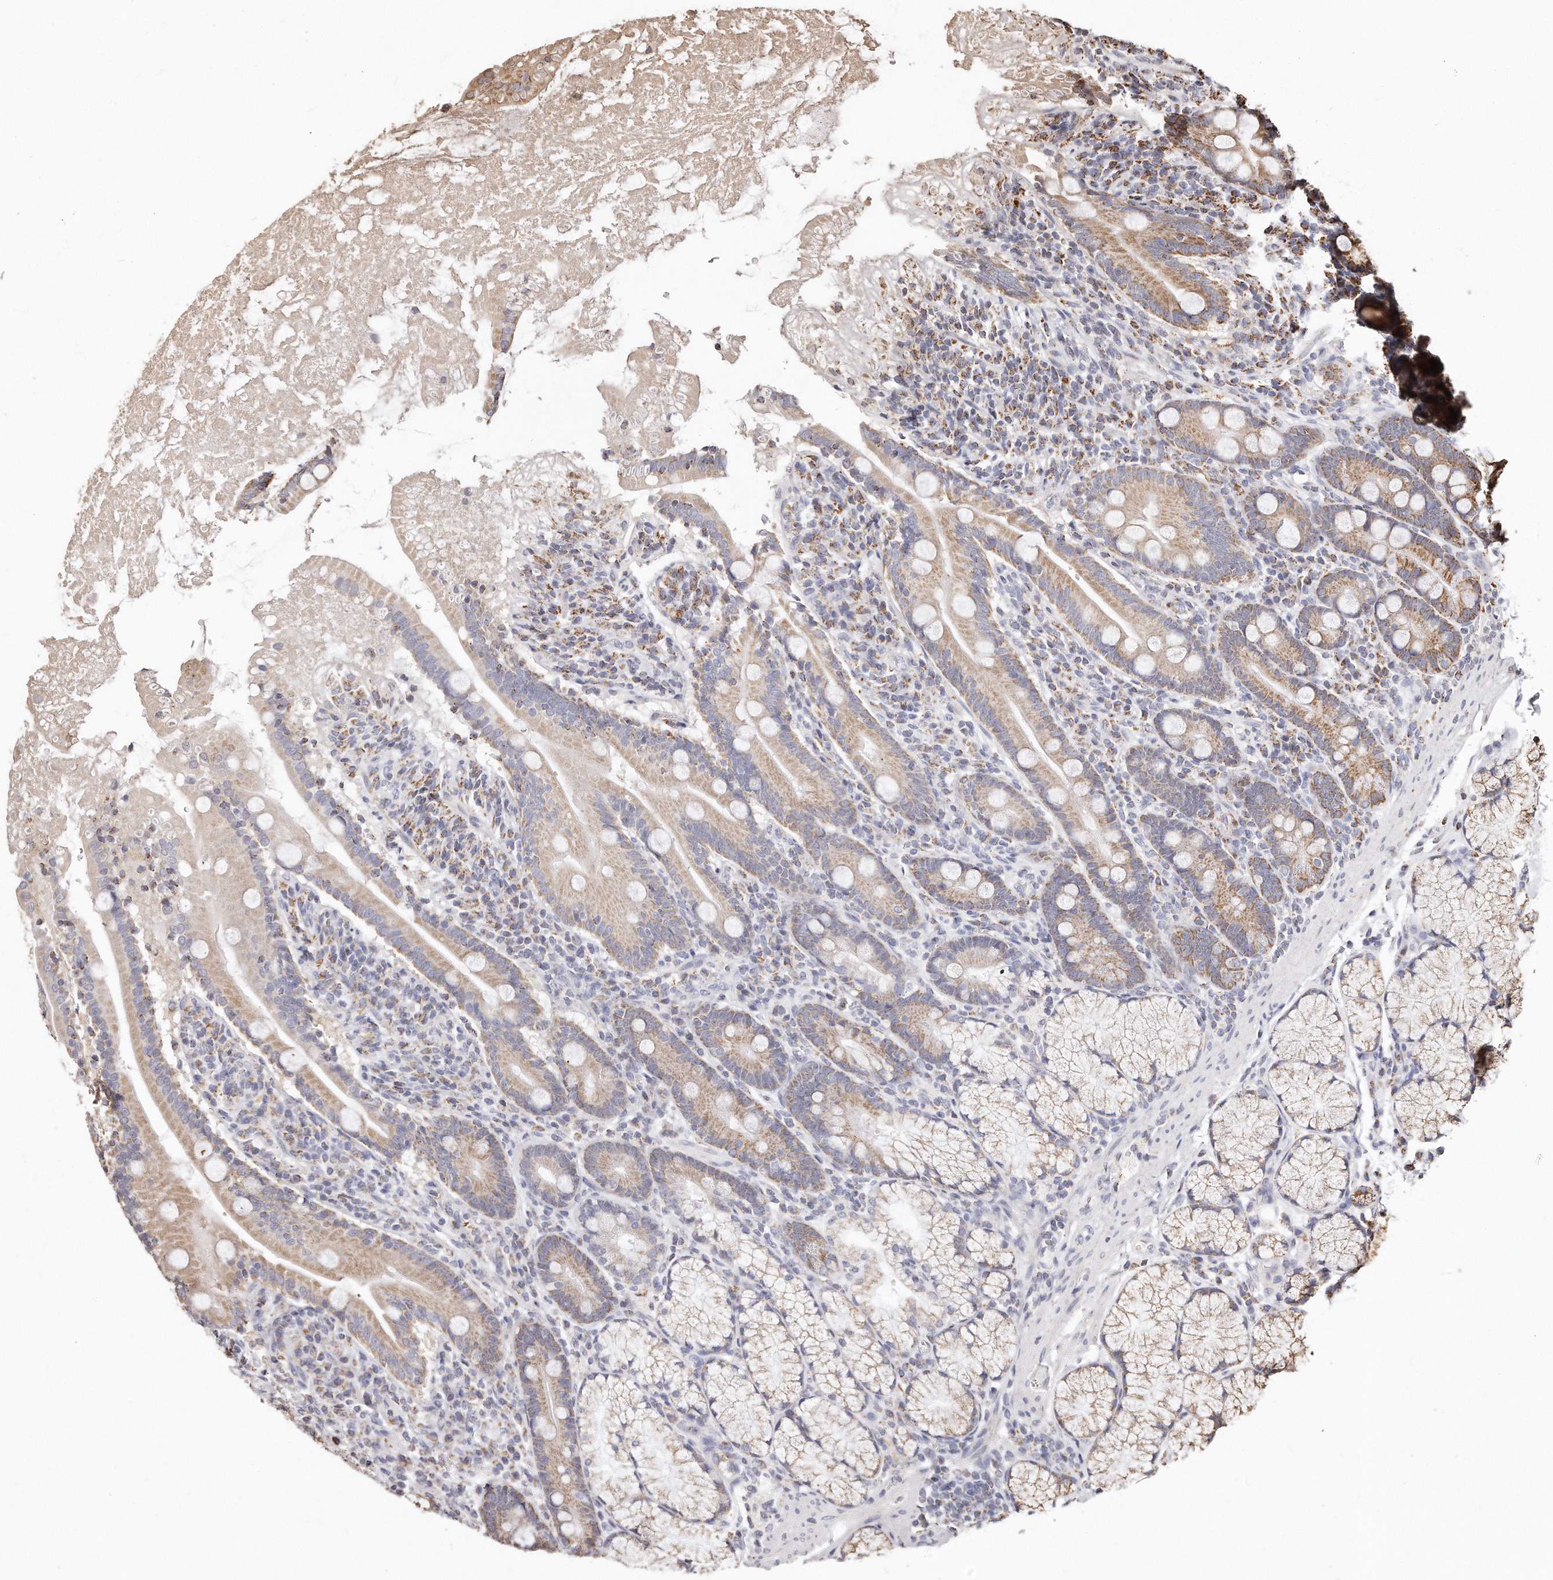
{"staining": {"intensity": "moderate", "quantity": "25%-75%", "location": "cytoplasmic/membranous"}, "tissue": "duodenum", "cell_type": "Glandular cells", "image_type": "normal", "snomed": [{"axis": "morphology", "description": "Normal tissue, NOS"}, {"axis": "topography", "description": "Duodenum"}], "caption": "Duodenum was stained to show a protein in brown. There is medium levels of moderate cytoplasmic/membranous positivity in approximately 25%-75% of glandular cells. (Stains: DAB in brown, nuclei in blue, Microscopy: brightfield microscopy at high magnification).", "gene": "RTKN", "patient": {"sex": "male", "age": 35}}